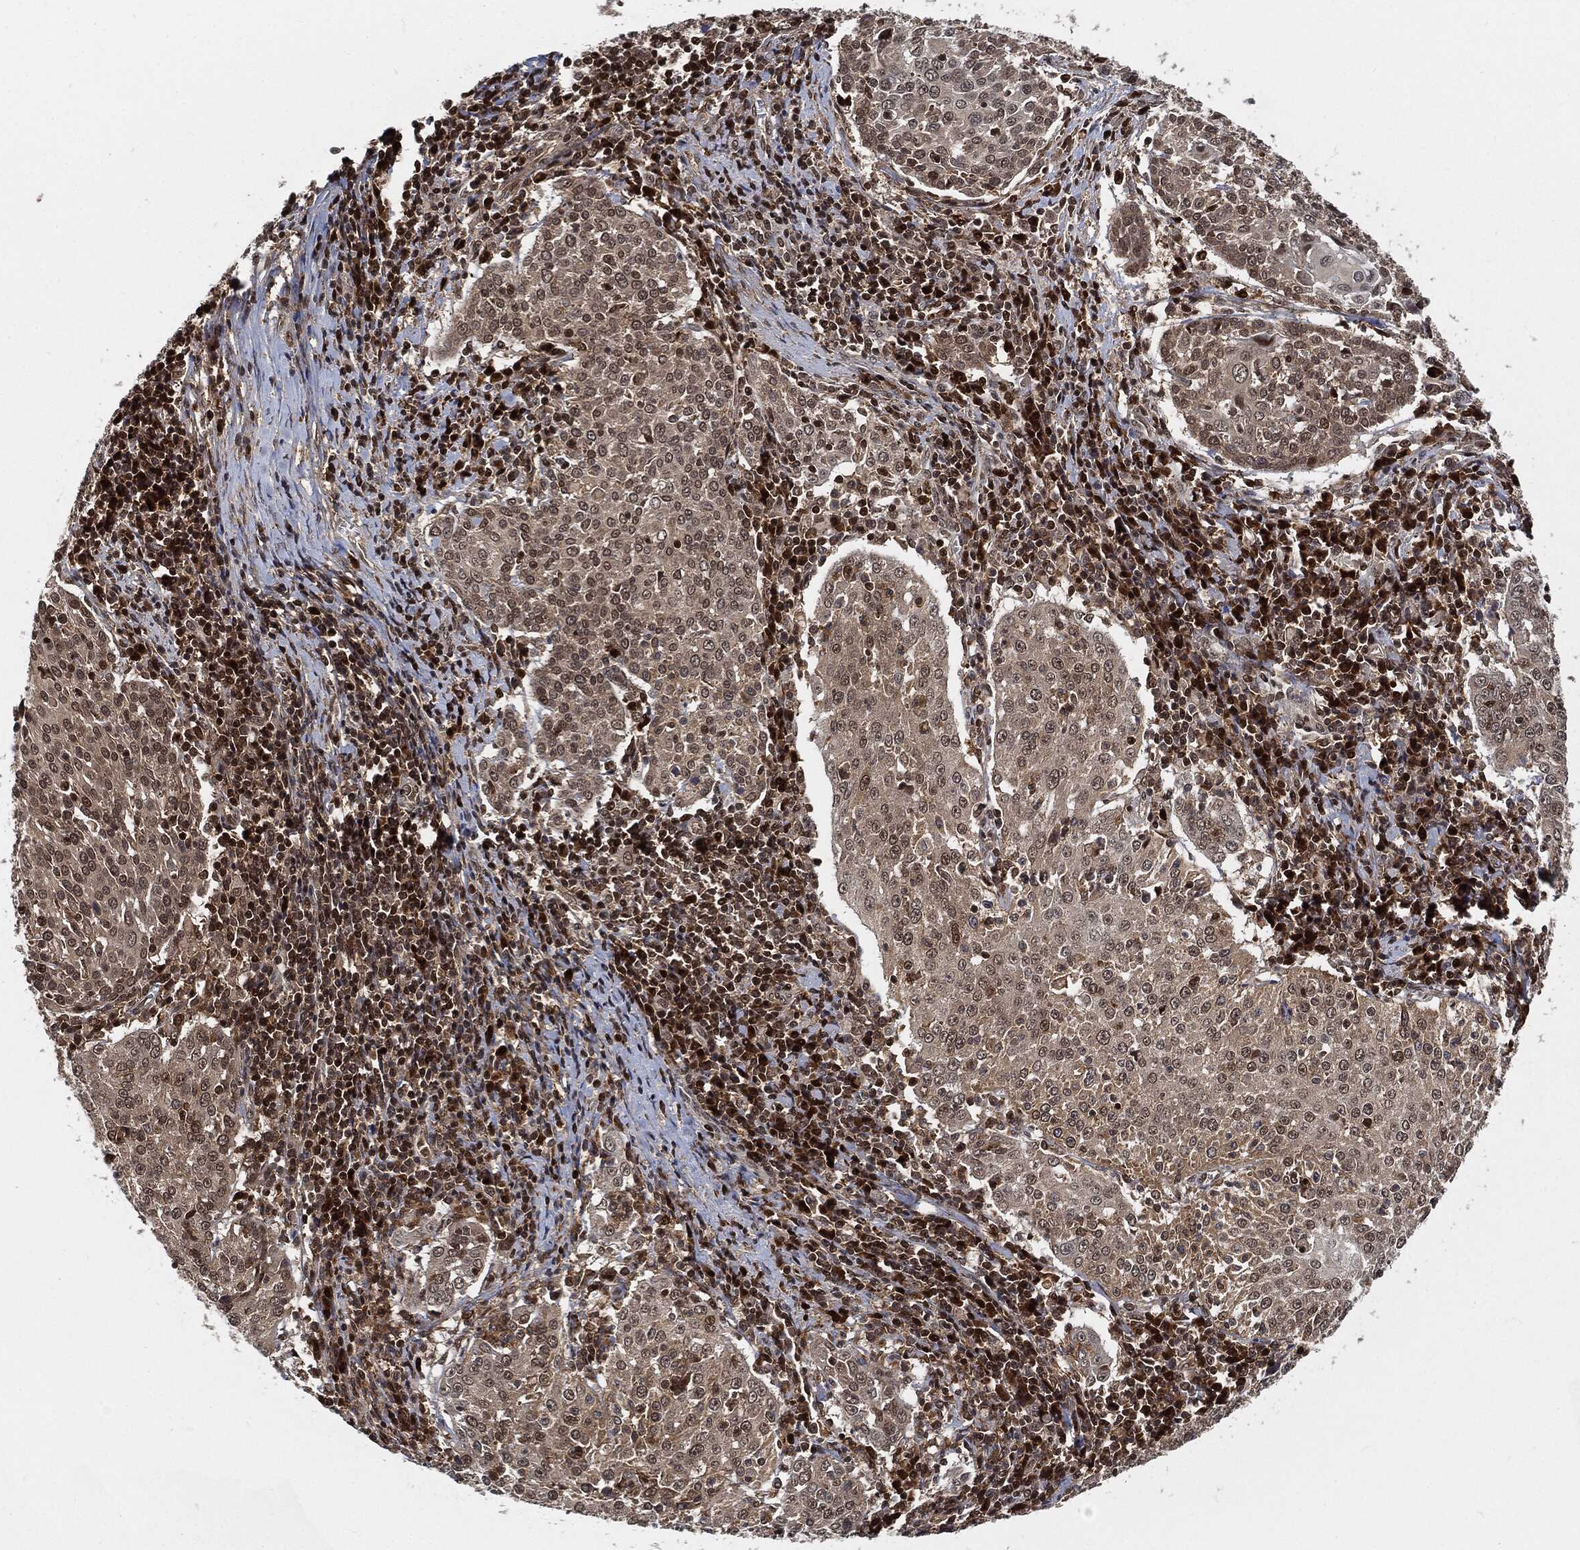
{"staining": {"intensity": "negative", "quantity": "none", "location": "none"}, "tissue": "cervical cancer", "cell_type": "Tumor cells", "image_type": "cancer", "snomed": [{"axis": "morphology", "description": "Squamous cell carcinoma, NOS"}, {"axis": "topography", "description": "Cervix"}], "caption": "The micrograph reveals no staining of tumor cells in cervical squamous cell carcinoma. (Stains: DAB immunohistochemistry with hematoxylin counter stain, Microscopy: brightfield microscopy at high magnification).", "gene": "CUTA", "patient": {"sex": "female", "age": 41}}